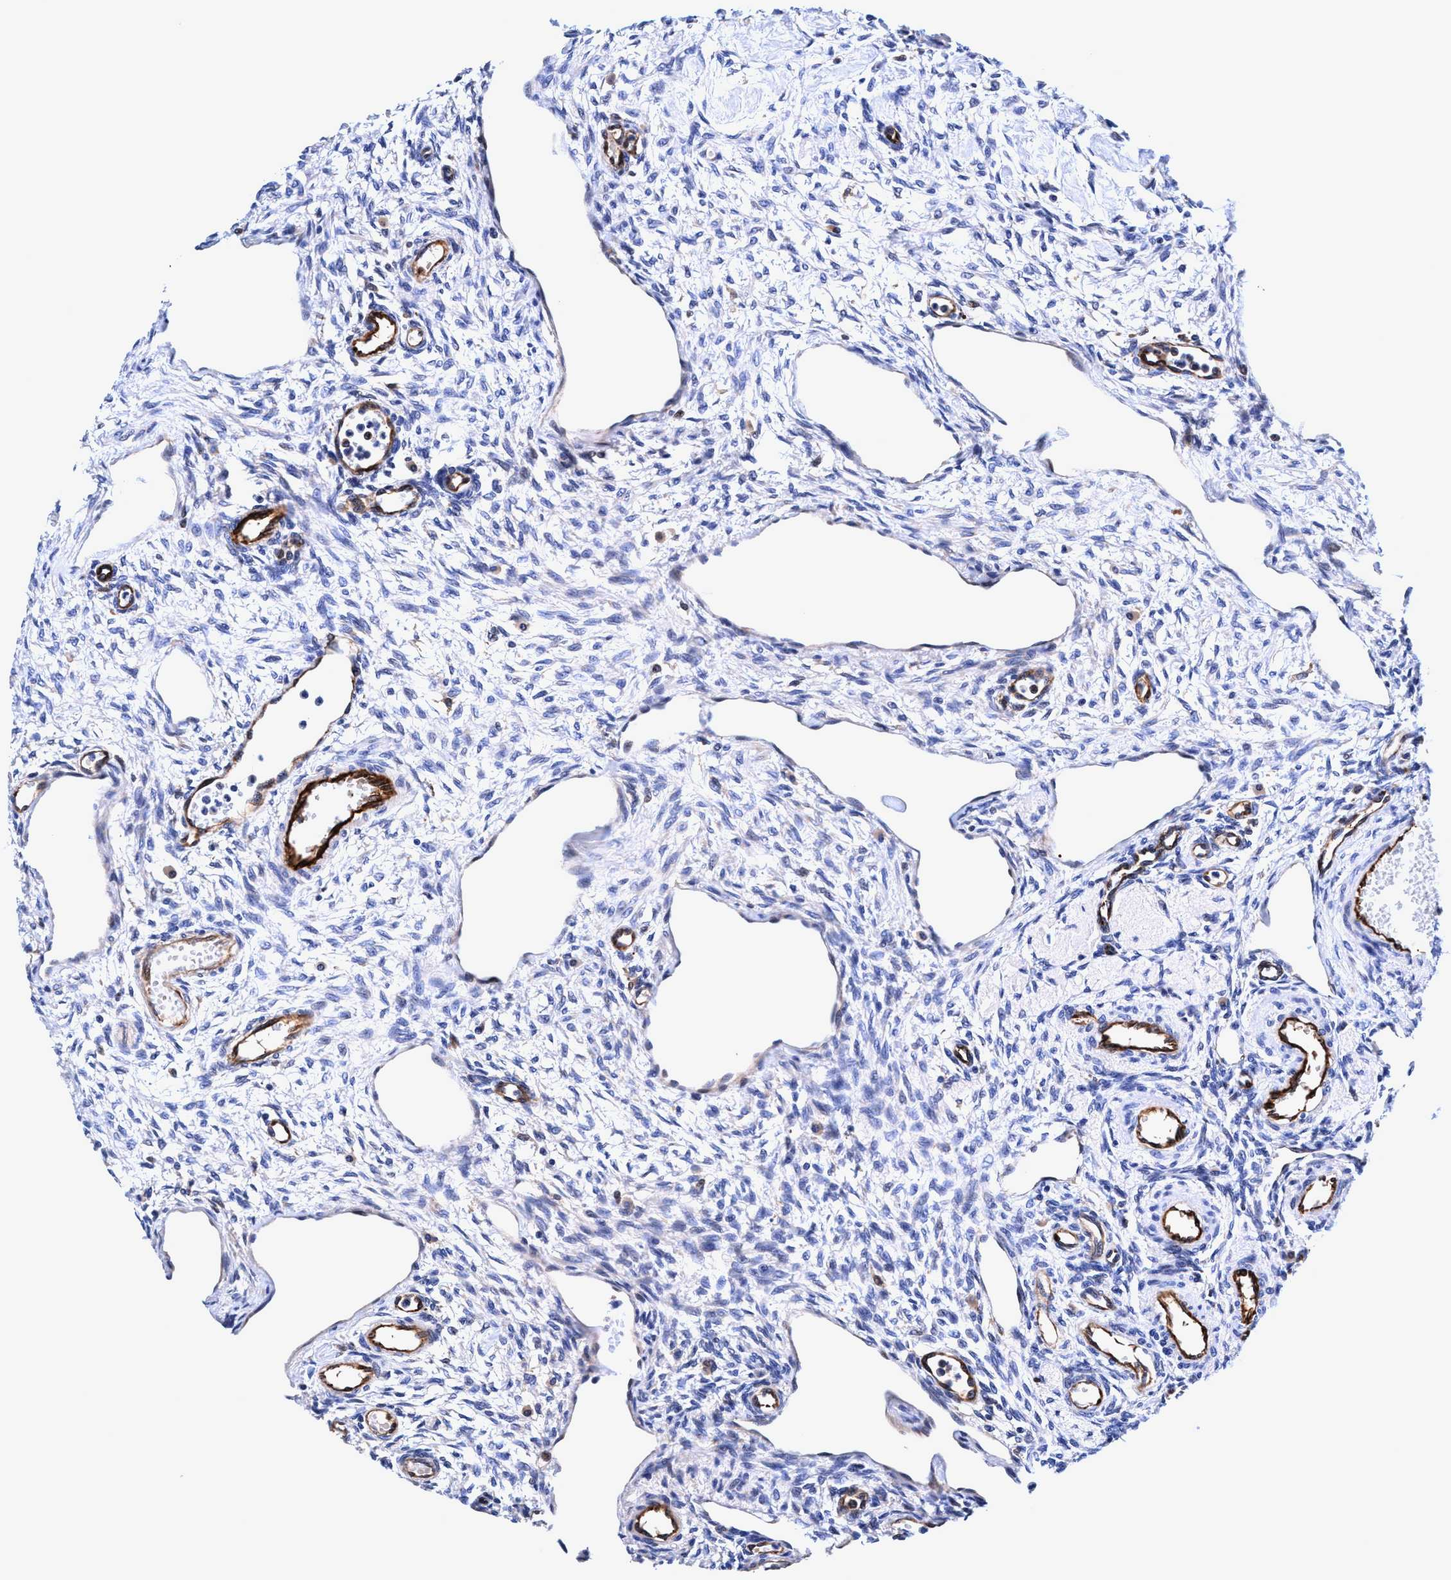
{"staining": {"intensity": "negative", "quantity": "none", "location": "none"}, "tissue": "ovary", "cell_type": "Ovarian stroma cells", "image_type": "normal", "snomed": [{"axis": "morphology", "description": "Normal tissue, NOS"}, {"axis": "topography", "description": "Ovary"}], "caption": "DAB (3,3'-diaminobenzidine) immunohistochemical staining of unremarkable human ovary displays no significant positivity in ovarian stroma cells. (Stains: DAB immunohistochemistry with hematoxylin counter stain, Microscopy: brightfield microscopy at high magnification).", "gene": "UBALD2", "patient": {"sex": "female", "age": 33}}